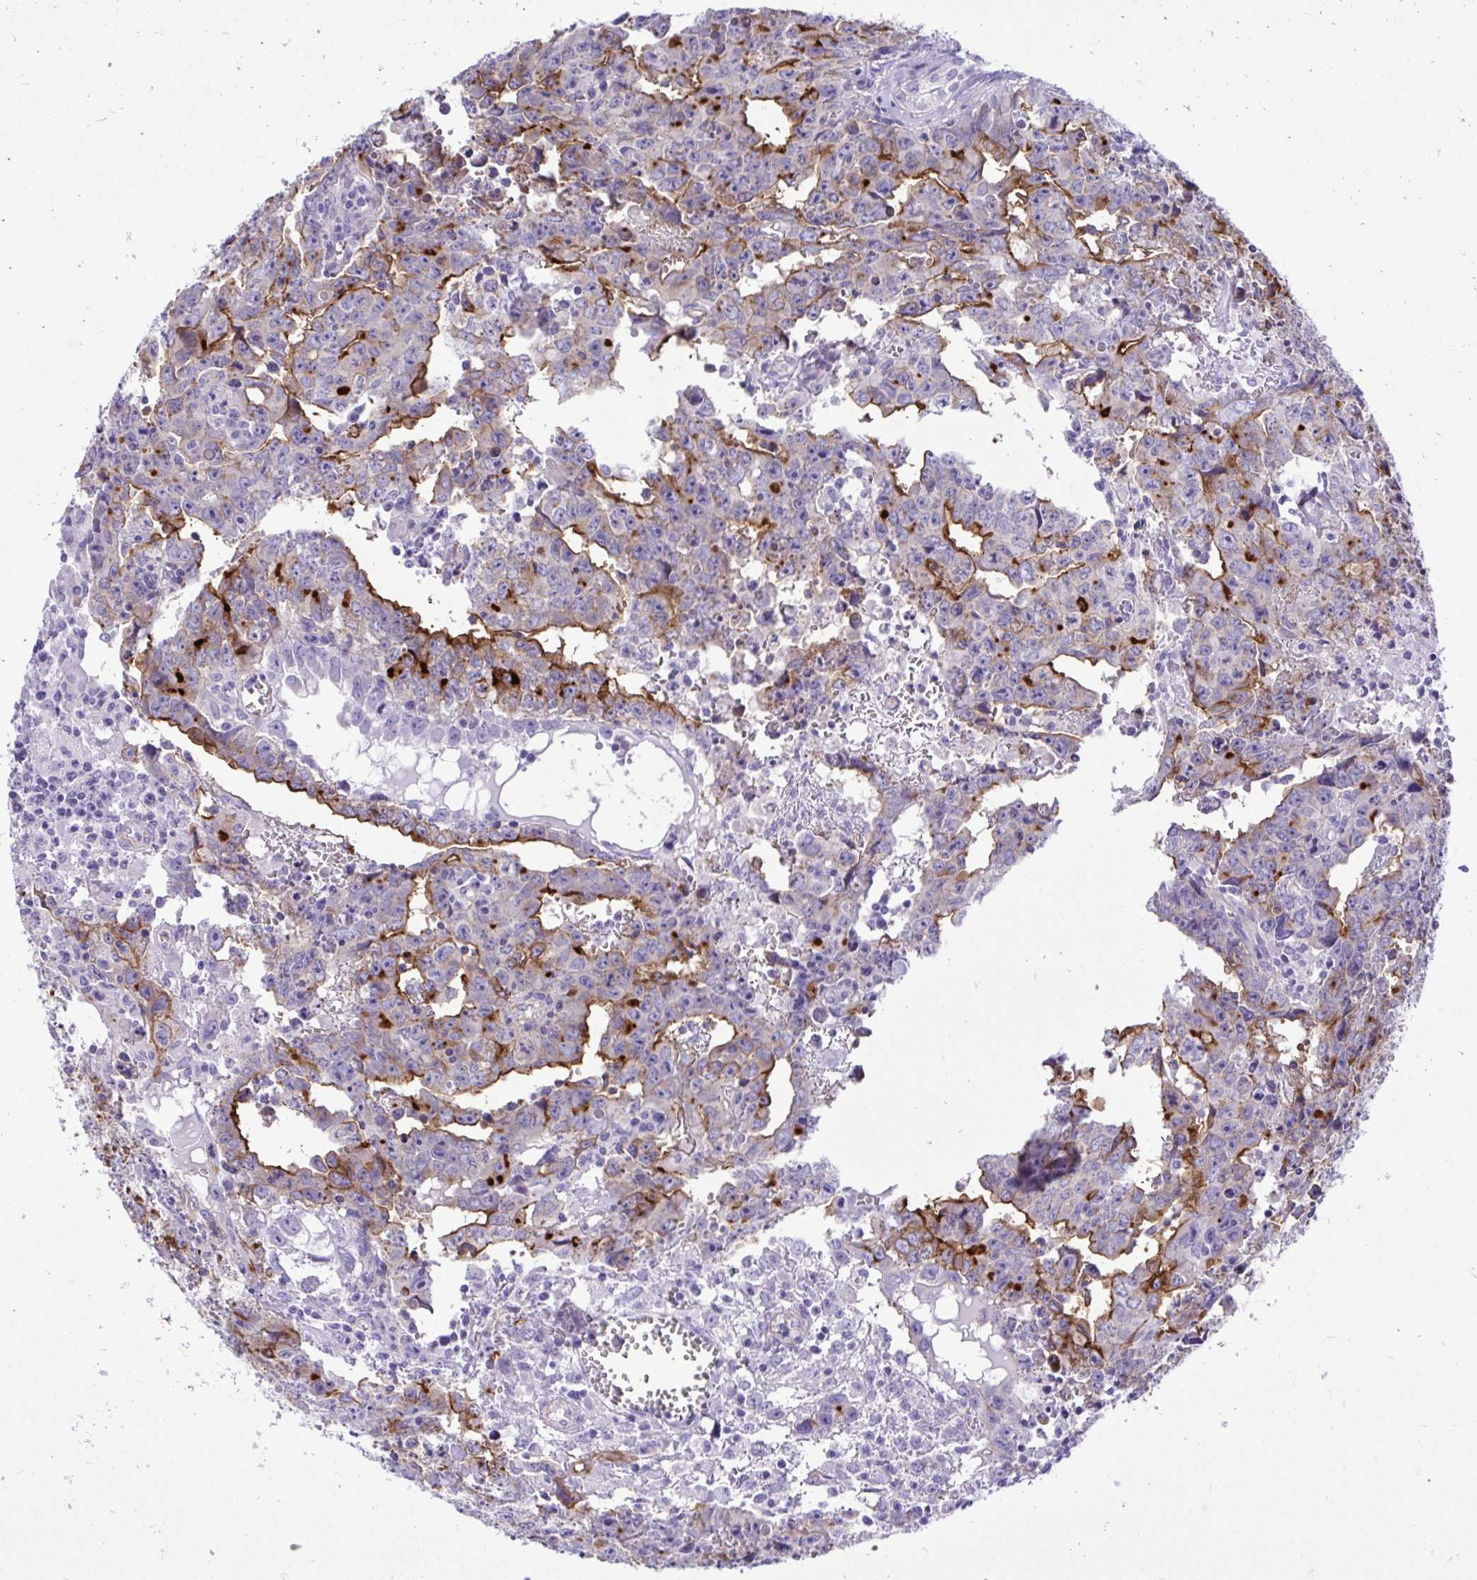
{"staining": {"intensity": "strong", "quantity": "25%-75%", "location": "cytoplasmic/membranous"}, "tissue": "testis cancer", "cell_type": "Tumor cells", "image_type": "cancer", "snomed": [{"axis": "morphology", "description": "Carcinoma, Embryonal, NOS"}, {"axis": "topography", "description": "Testis"}], "caption": "Immunohistochemical staining of human testis cancer (embryonal carcinoma) demonstrates high levels of strong cytoplasmic/membranous positivity in about 25%-75% of tumor cells.", "gene": "ABCG2", "patient": {"sex": "male", "age": 22}}